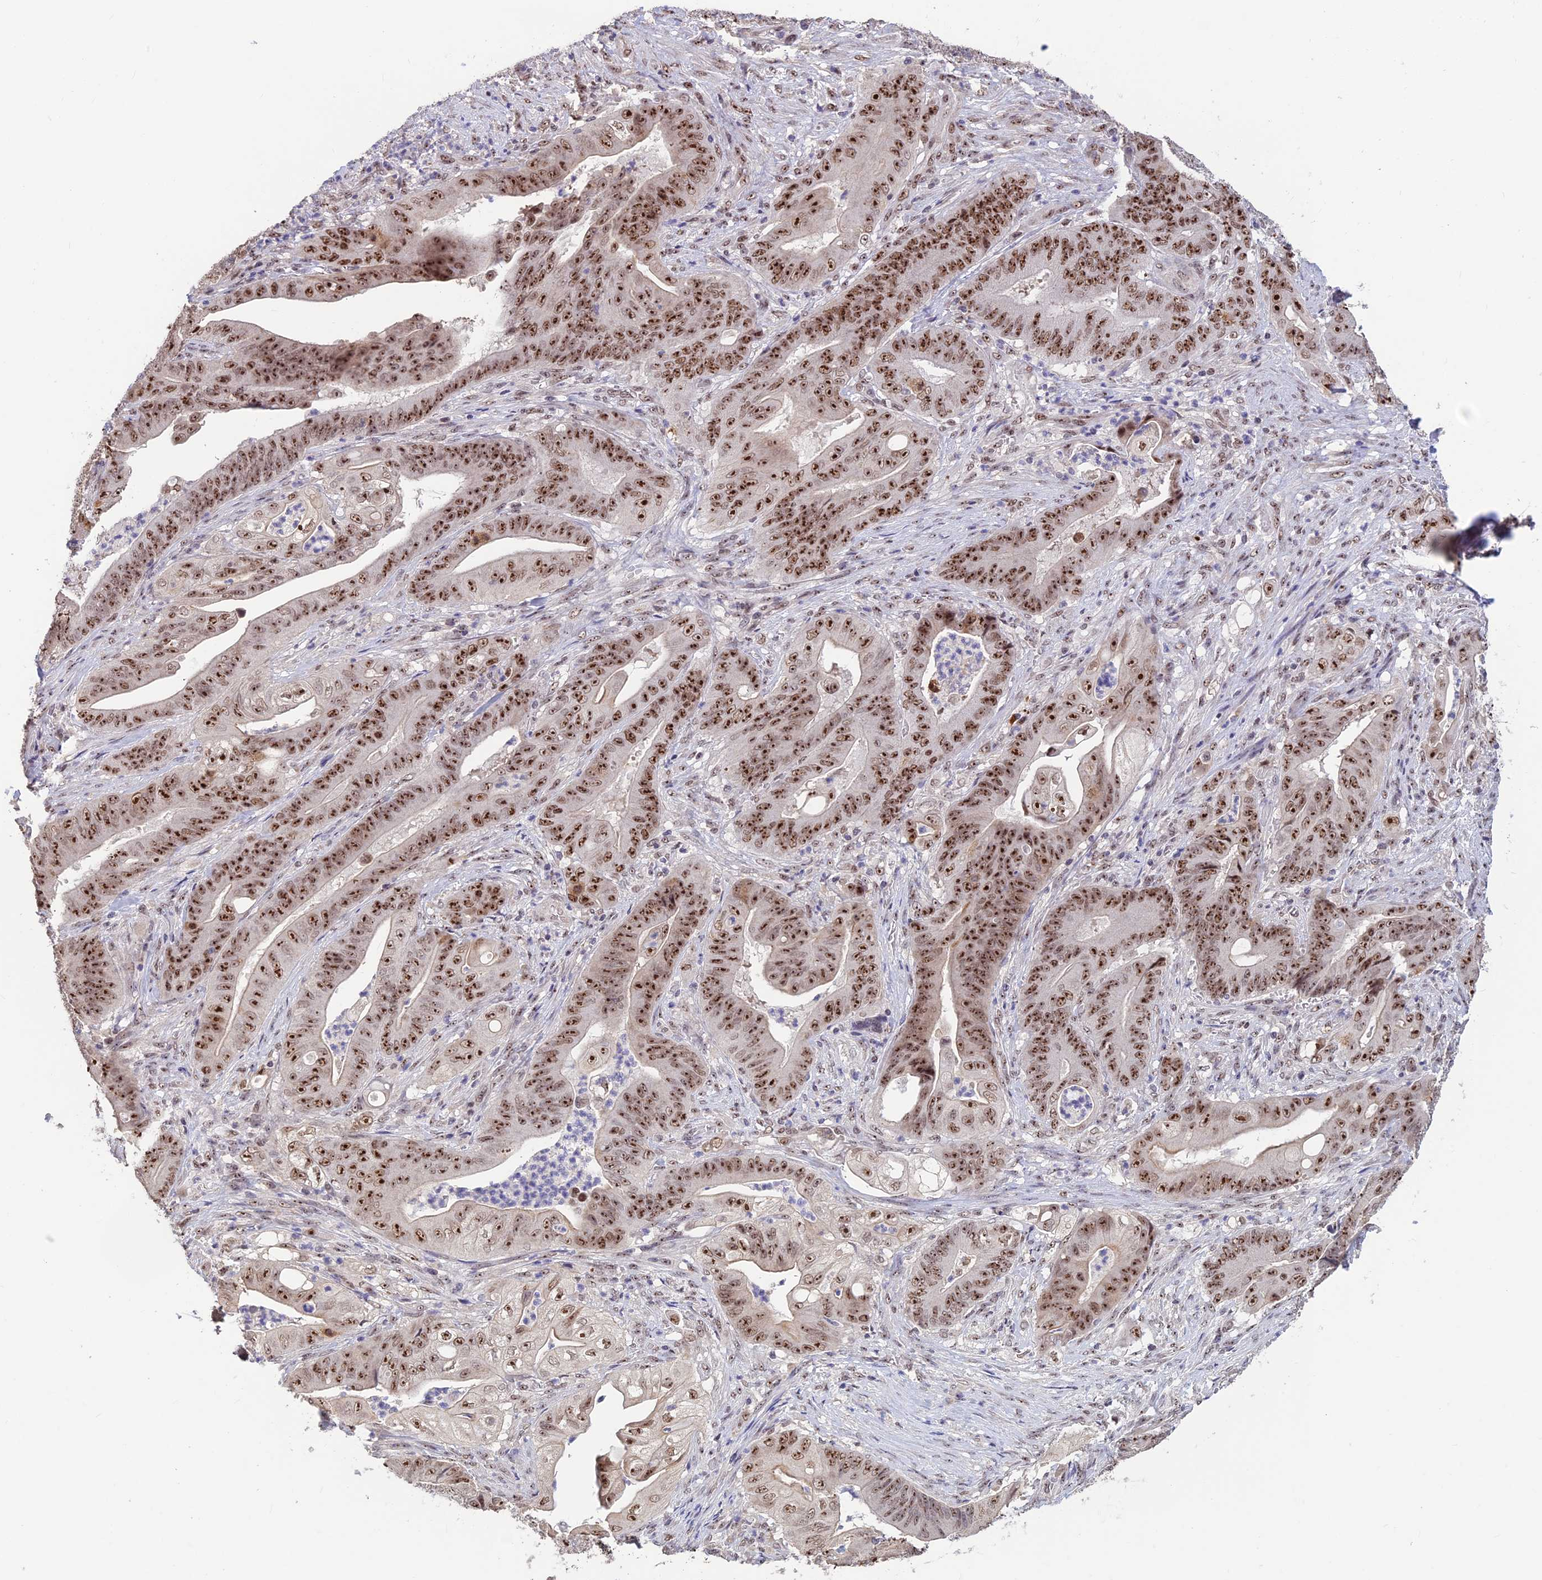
{"staining": {"intensity": "strong", "quantity": ">75%", "location": "nuclear"}, "tissue": "stomach cancer", "cell_type": "Tumor cells", "image_type": "cancer", "snomed": [{"axis": "morphology", "description": "Adenocarcinoma, NOS"}, {"axis": "topography", "description": "Stomach"}], "caption": "Brown immunohistochemical staining in human adenocarcinoma (stomach) demonstrates strong nuclear expression in about >75% of tumor cells.", "gene": "POLR1G", "patient": {"sex": "female", "age": 73}}